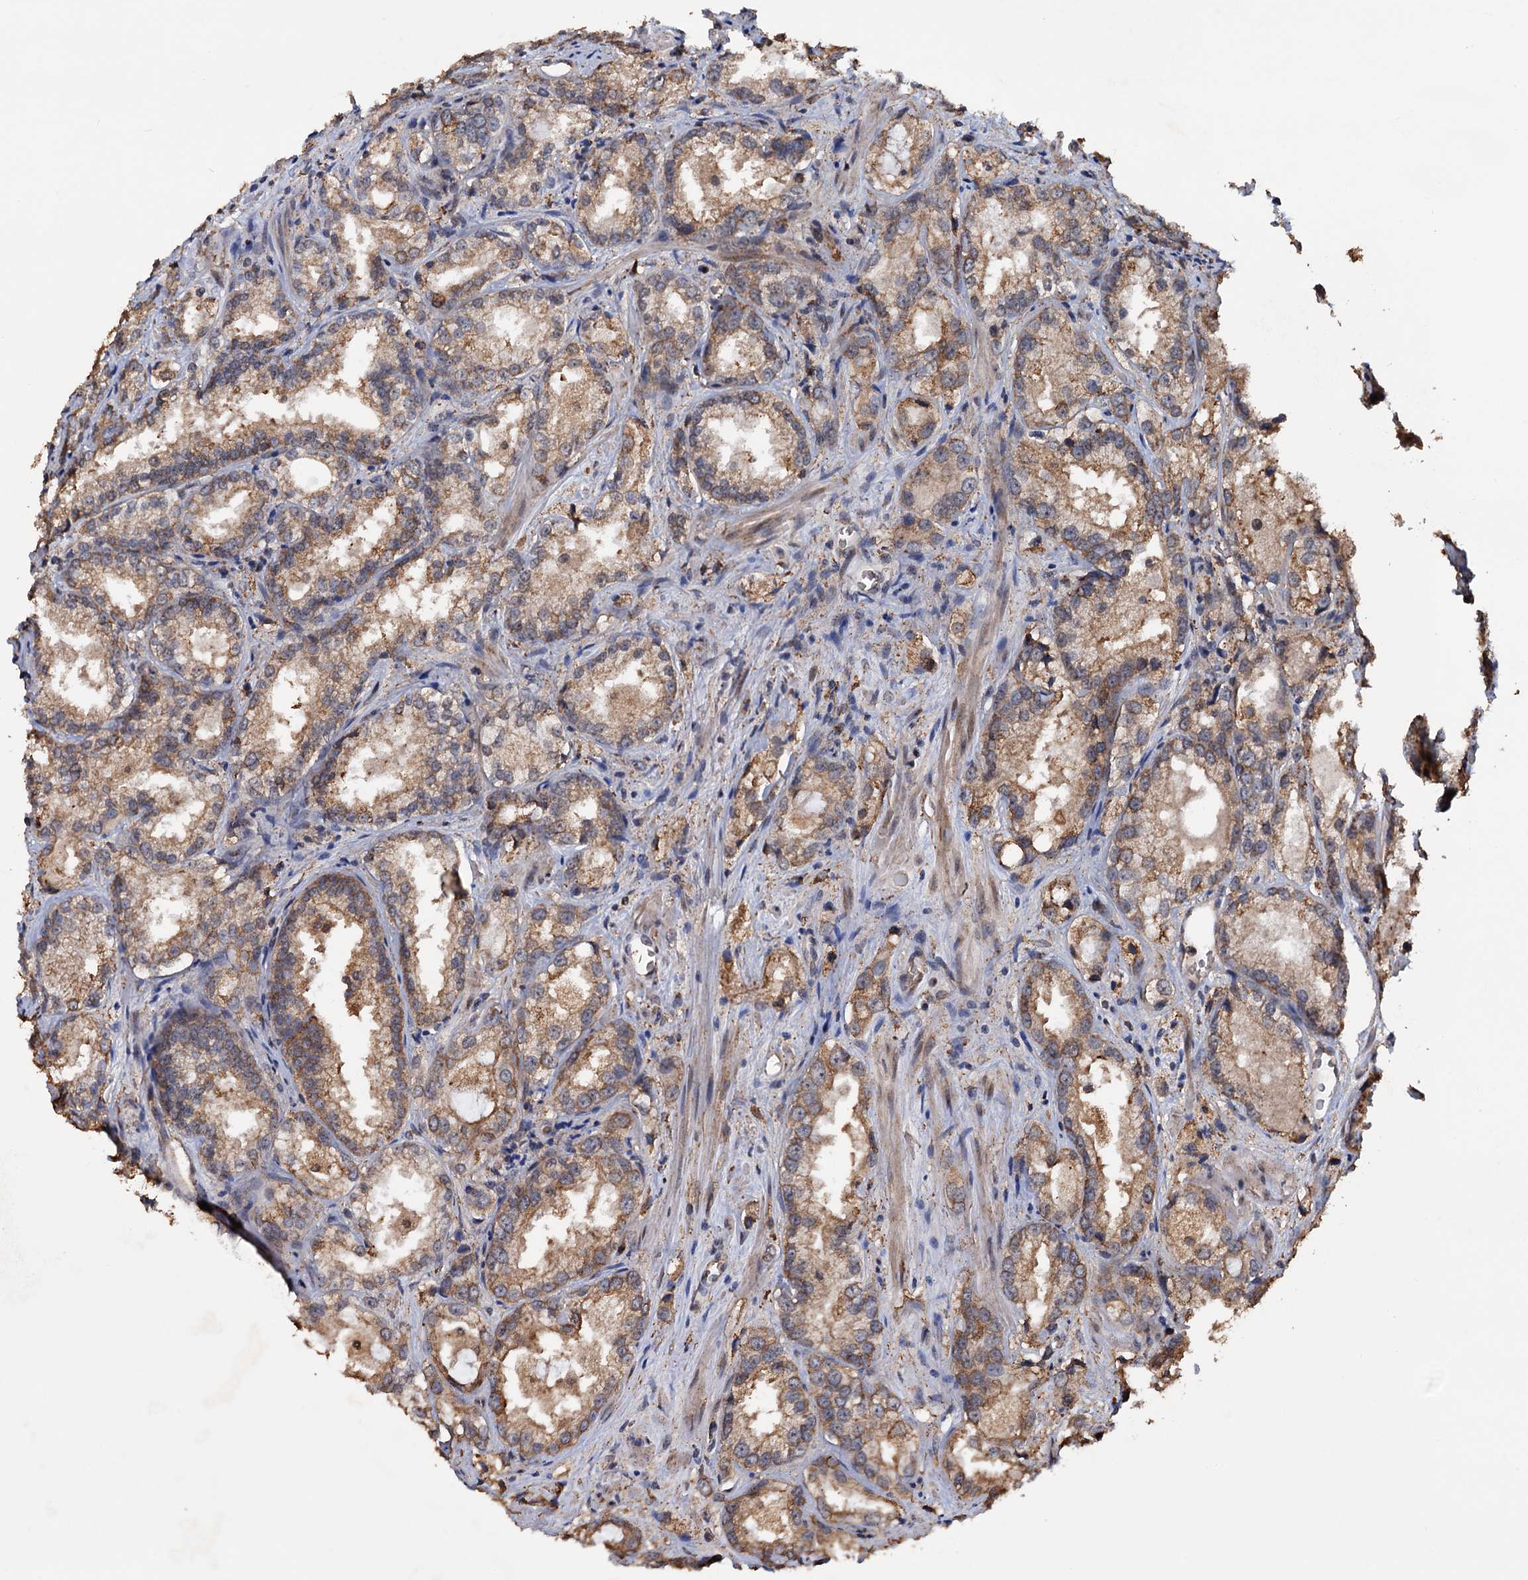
{"staining": {"intensity": "moderate", "quantity": ">75%", "location": "cytoplasmic/membranous"}, "tissue": "prostate cancer", "cell_type": "Tumor cells", "image_type": "cancer", "snomed": [{"axis": "morphology", "description": "Adenocarcinoma, Low grade"}, {"axis": "topography", "description": "Prostate"}], "caption": "Immunohistochemistry (IHC) of human prostate cancer (low-grade adenocarcinoma) shows medium levels of moderate cytoplasmic/membranous positivity in approximately >75% of tumor cells.", "gene": "TBC1D12", "patient": {"sex": "male", "age": 47}}